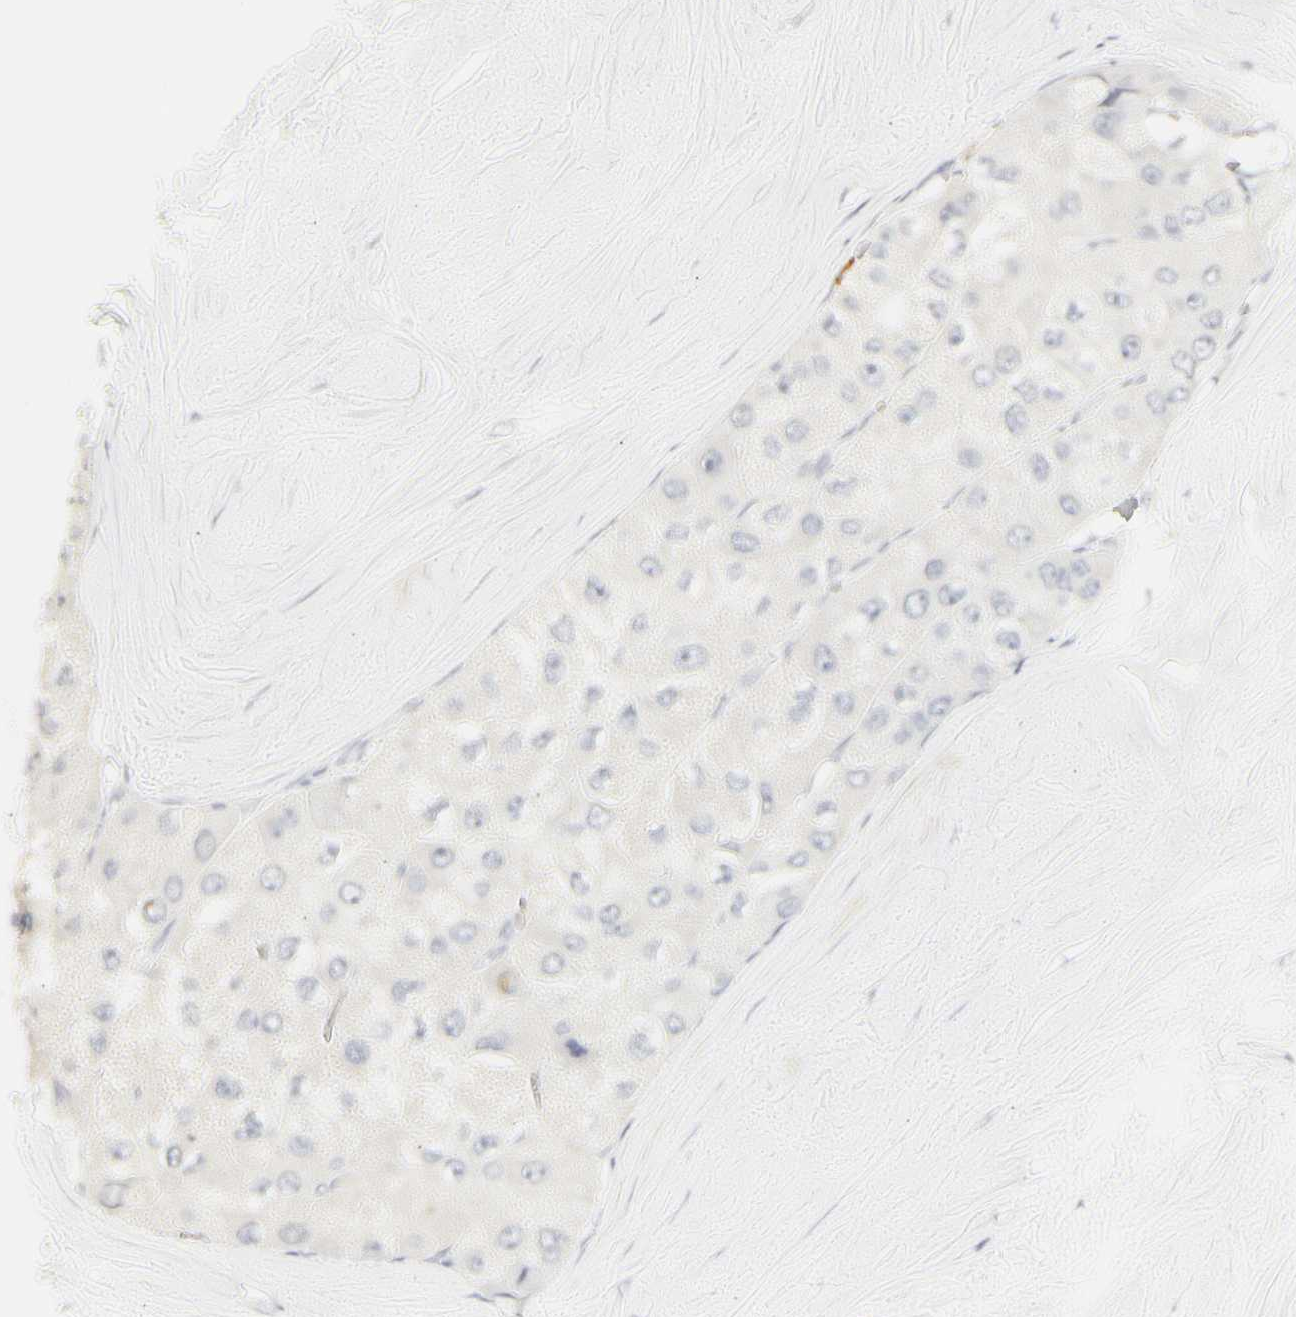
{"staining": {"intensity": "negative", "quantity": "none", "location": "none"}, "tissue": "liver cancer", "cell_type": "Tumor cells", "image_type": "cancer", "snomed": [{"axis": "morphology", "description": "Carcinoma, Hepatocellular, NOS"}, {"axis": "topography", "description": "Liver"}], "caption": "DAB (3,3'-diaminobenzidine) immunohistochemical staining of human liver hepatocellular carcinoma shows no significant positivity in tumor cells.", "gene": "MPO", "patient": {"sex": "male", "age": 80}}